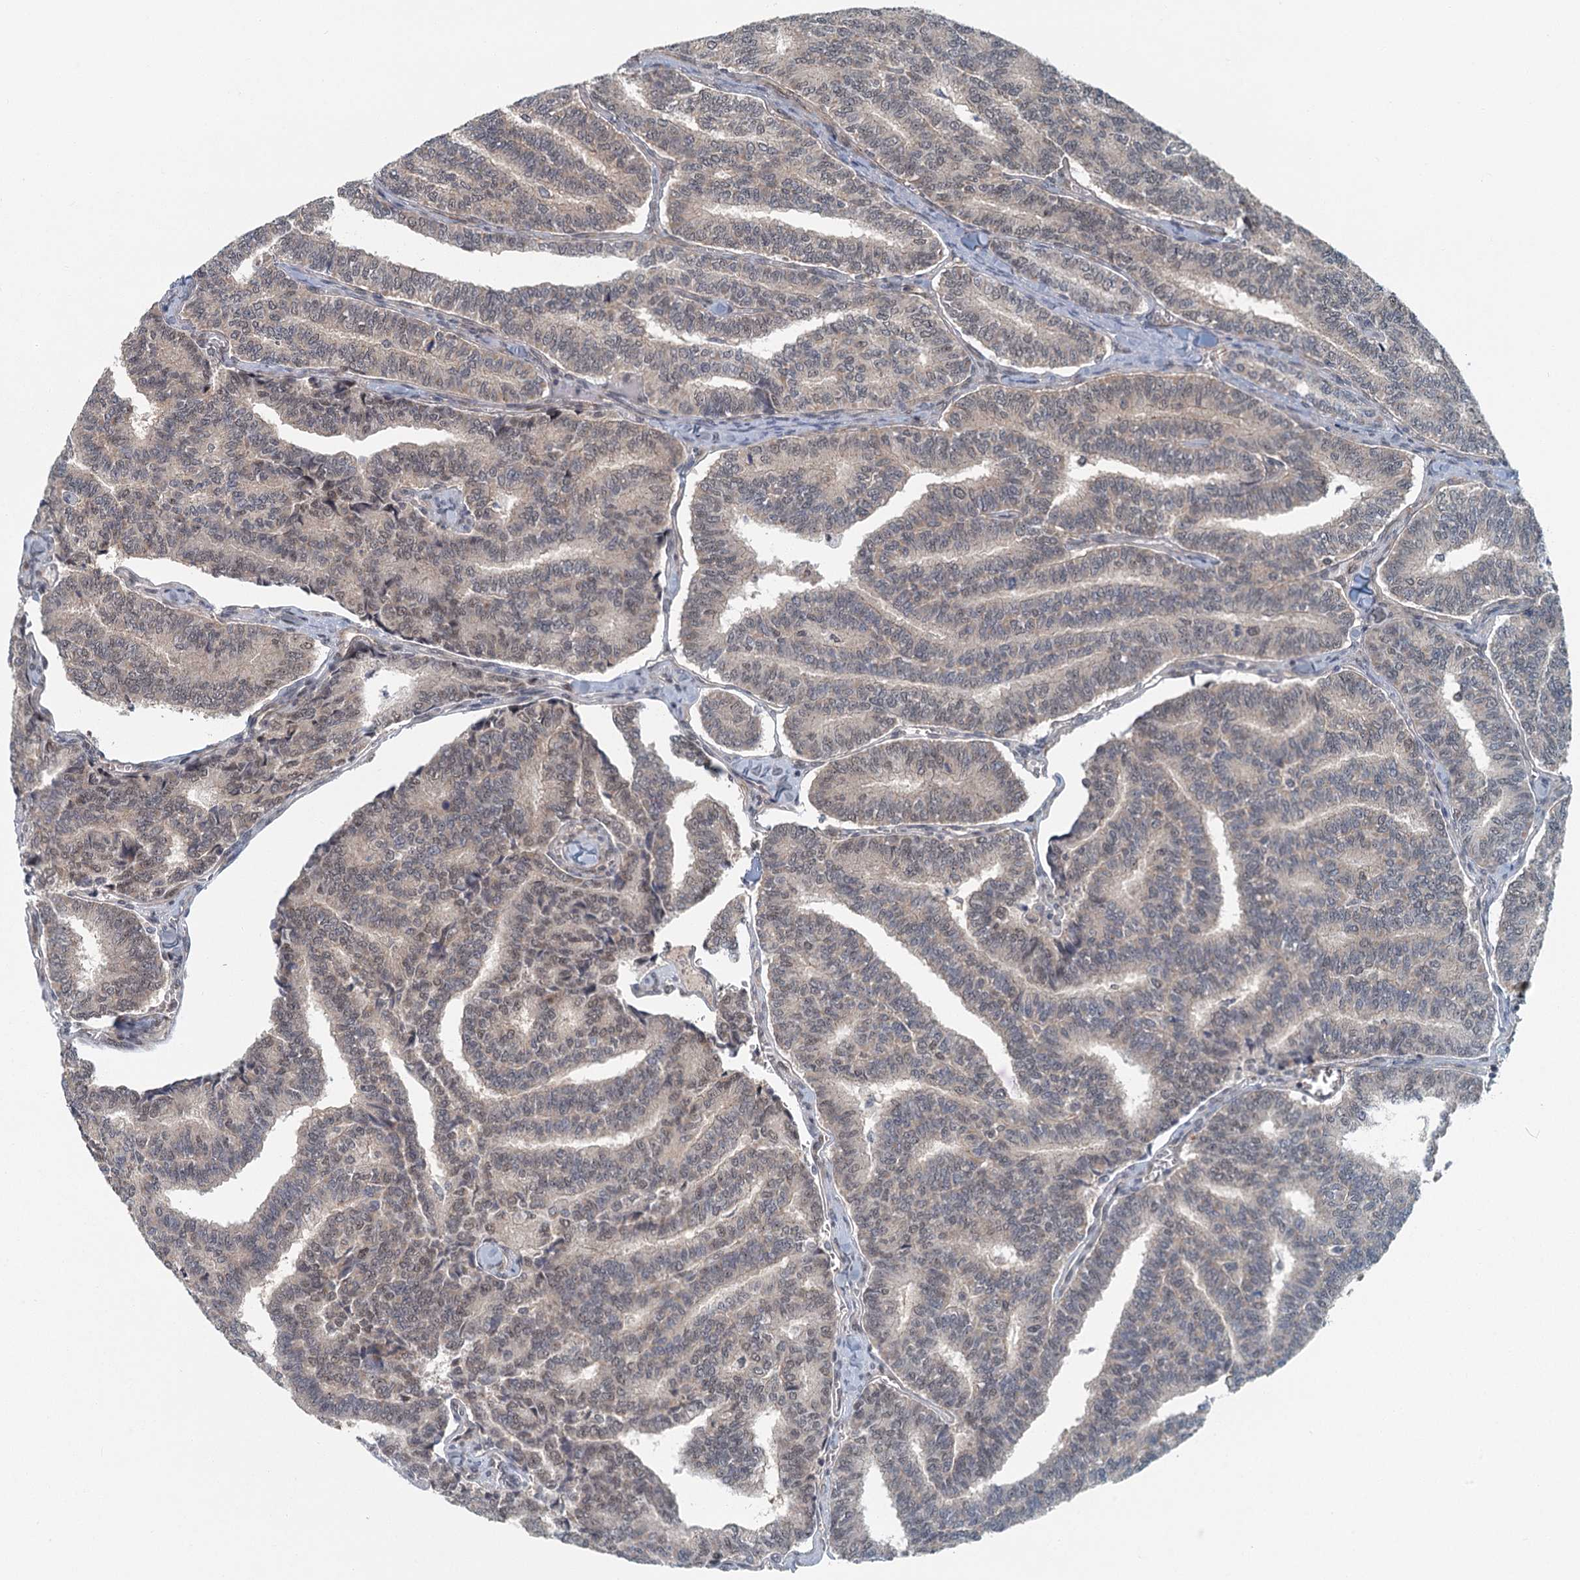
{"staining": {"intensity": "weak", "quantity": "25%-75%", "location": "nuclear"}, "tissue": "thyroid cancer", "cell_type": "Tumor cells", "image_type": "cancer", "snomed": [{"axis": "morphology", "description": "Papillary adenocarcinoma, NOS"}, {"axis": "topography", "description": "Thyroid gland"}], "caption": "Thyroid cancer stained with IHC reveals weak nuclear staining in approximately 25%-75% of tumor cells. (DAB (3,3'-diaminobenzidine) IHC with brightfield microscopy, high magnification).", "gene": "TAS2R42", "patient": {"sex": "female", "age": 35}}